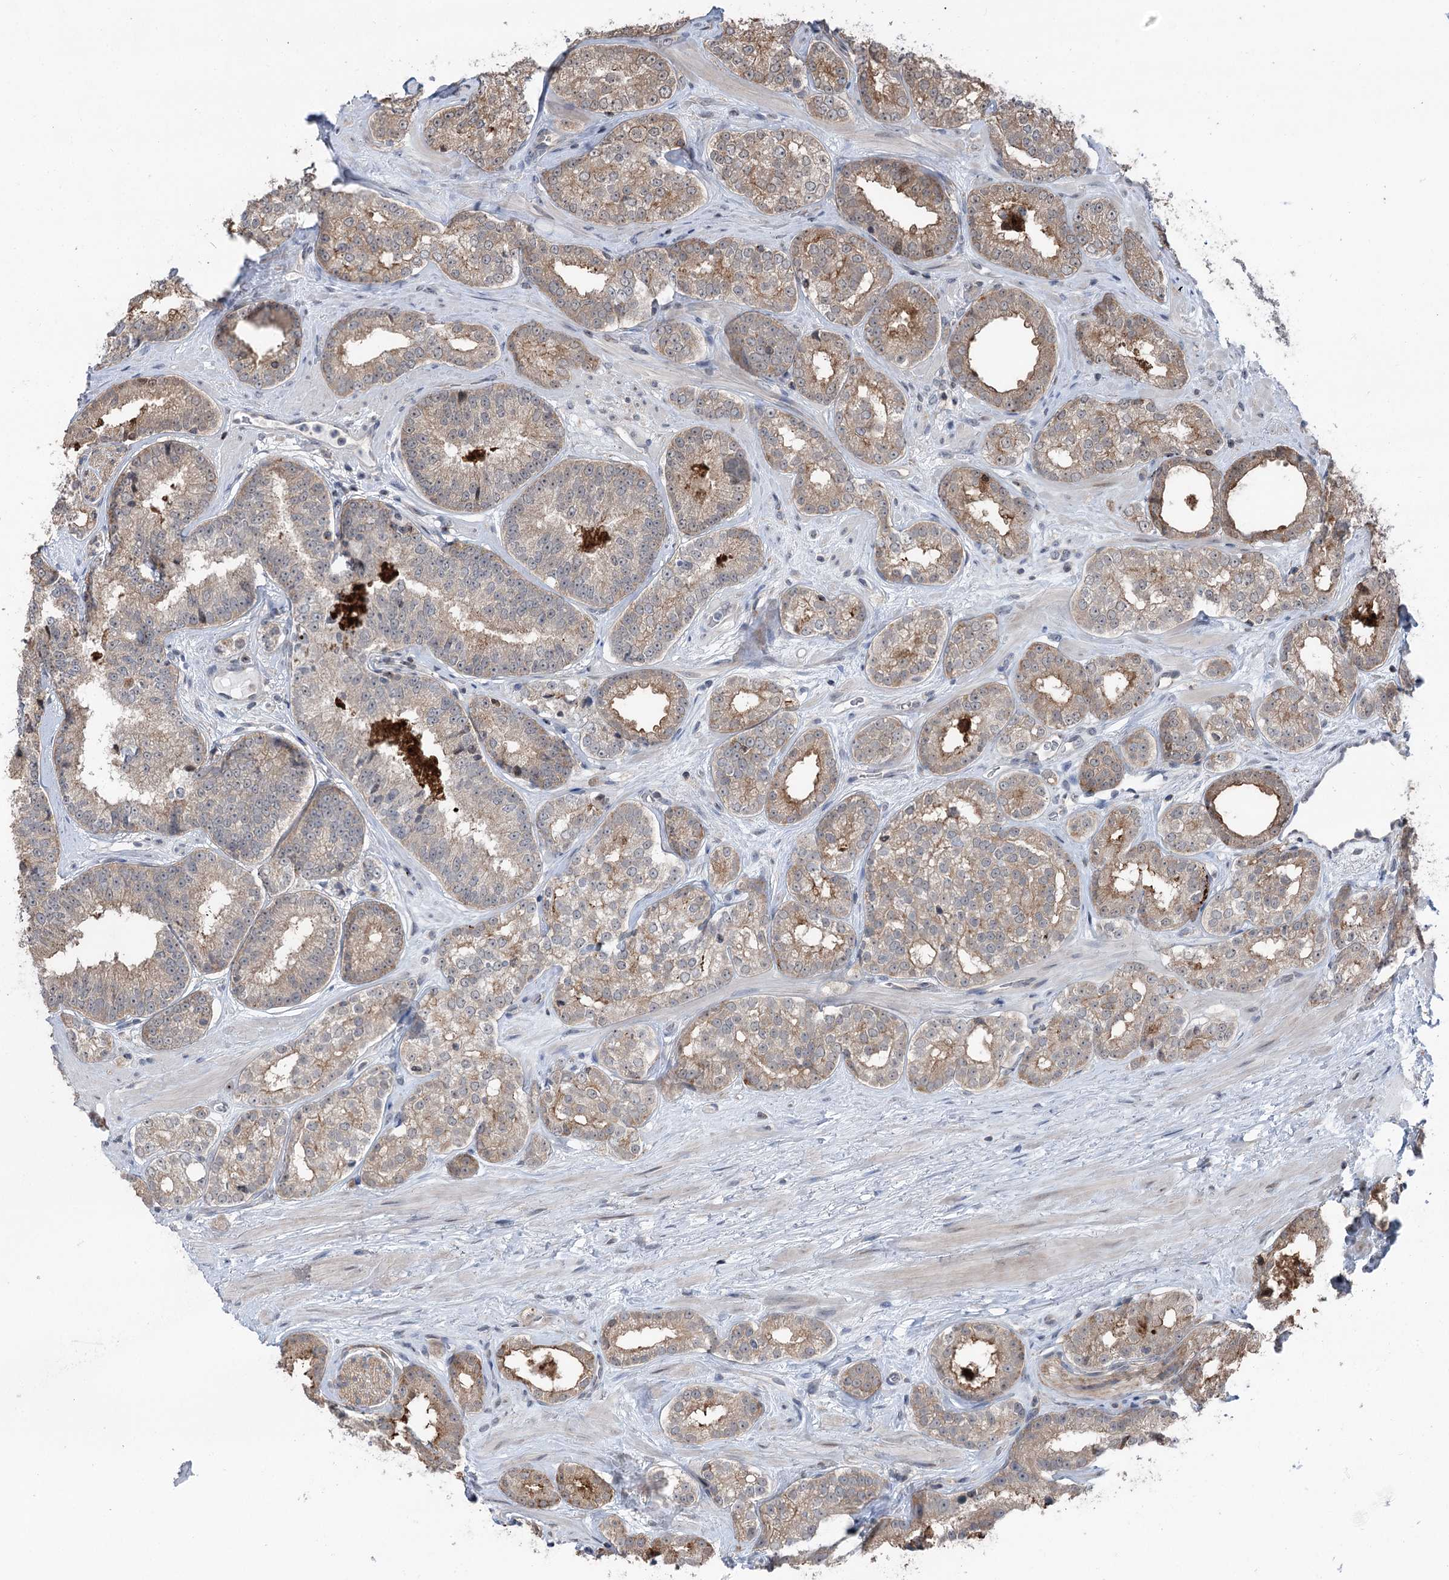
{"staining": {"intensity": "moderate", "quantity": ">75%", "location": "cytoplasmic/membranous"}, "tissue": "prostate cancer", "cell_type": "Tumor cells", "image_type": "cancer", "snomed": [{"axis": "morphology", "description": "Normal tissue, NOS"}, {"axis": "morphology", "description": "Adenocarcinoma, High grade"}, {"axis": "topography", "description": "Prostate"}], "caption": "Approximately >75% of tumor cells in adenocarcinoma (high-grade) (prostate) reveal moderate cytoplasmic/membranous protein staining as visualized by brown immunohistochemical staining.", "gene": "CCSER2", "patient": {"sex": "male", "age": 83}}